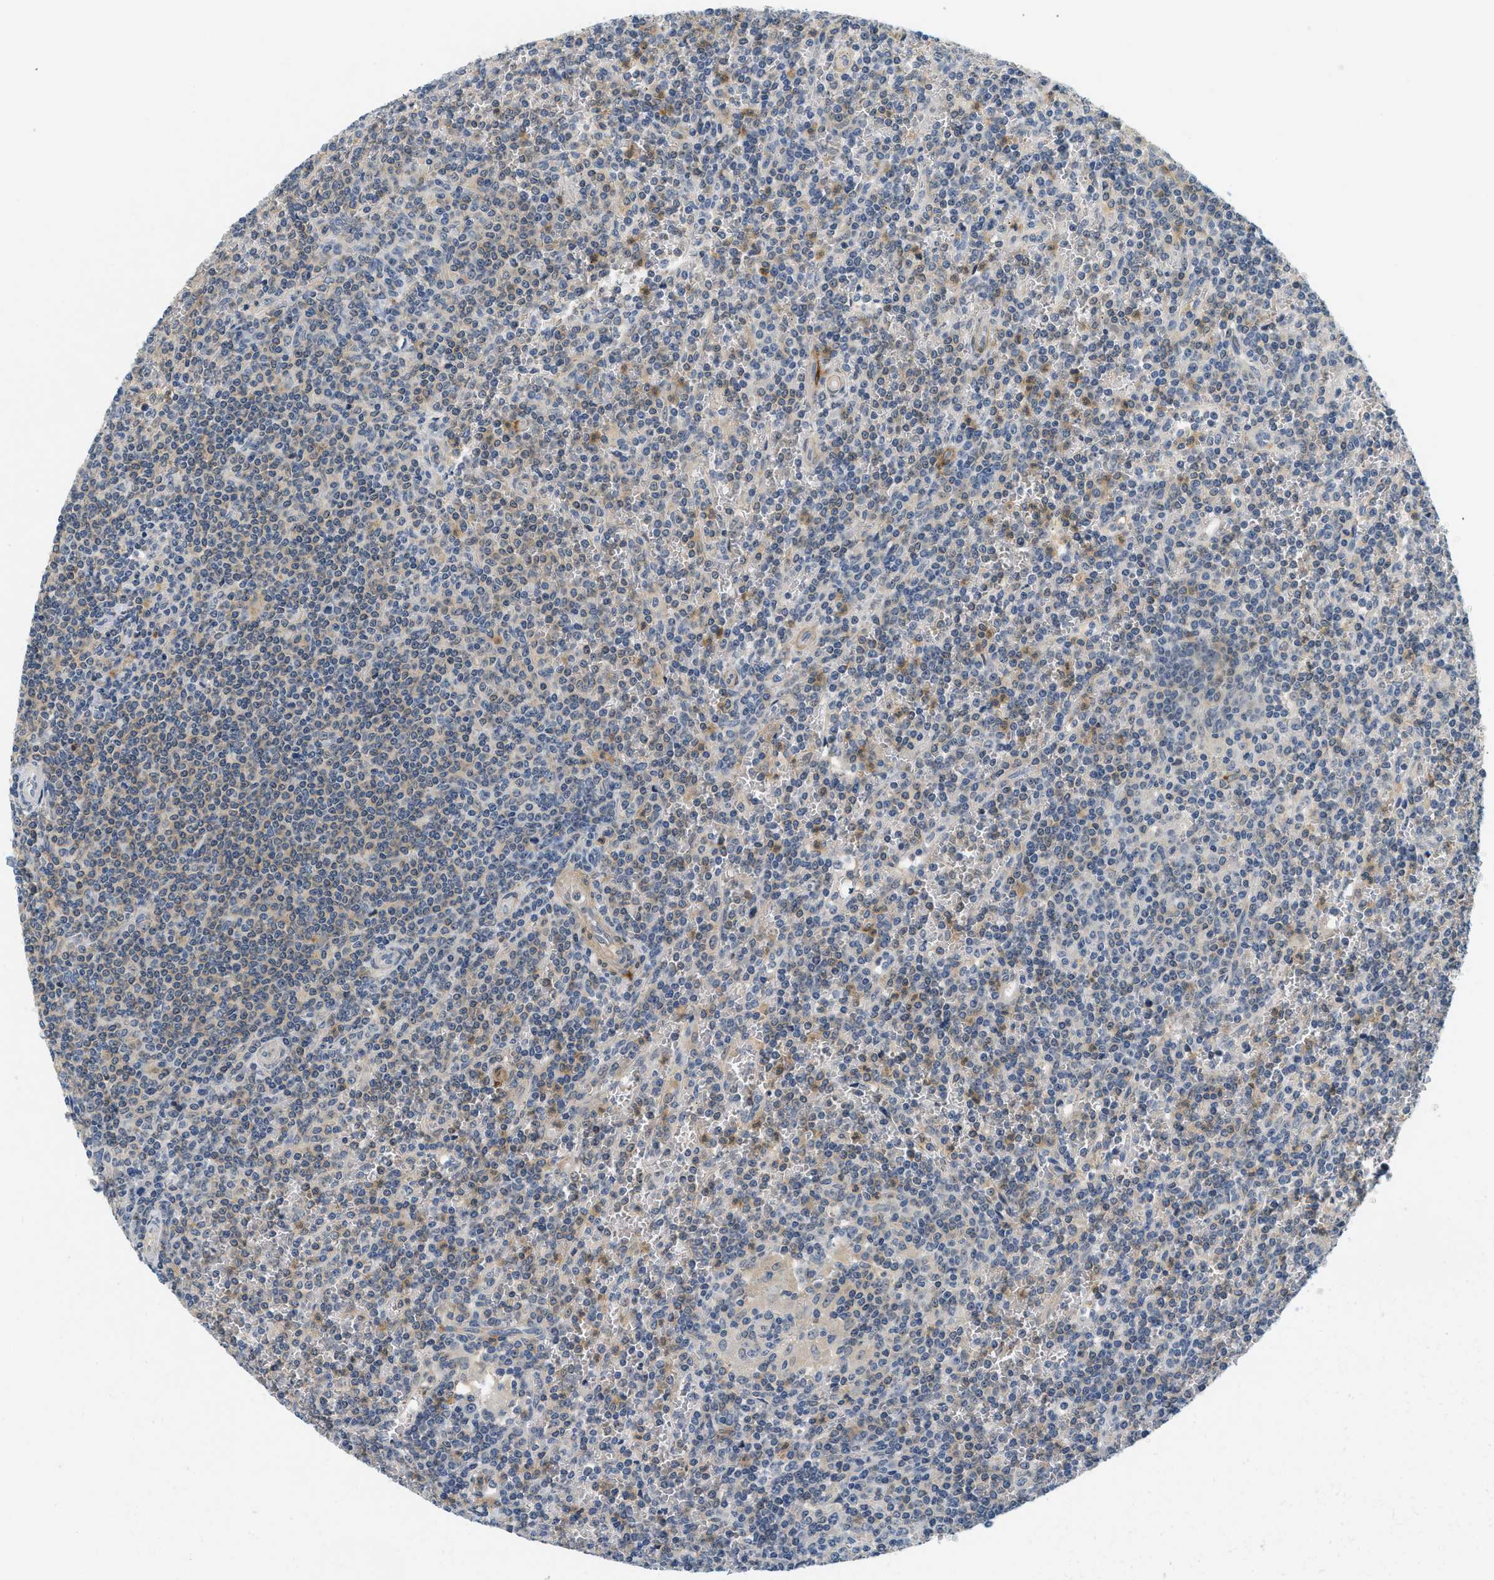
{"staining": {"intensity": "weak", "quantity": "25%-75%", "location": "cytoplasmic/membranous"}, "tissue": "lymphoma", "cell_type": "Tumor cells", "image_type": "cancer", "snomed": [{"axis": "morphology", "description": "Malignant lymphoma, non-Hodgkin's type, Low grade"}, {"axis": "topography", "description": "Spleen"}], "caption": "Low-grade malignant lymphoma, non-Hodgkin's type stained with a brown dye reveals weak cytoplasmic/membranous positive expression in about 25%-75% of tumor cells.", "gene": "RASGRP2", "patient": {"sex": "female", "age": 19}}